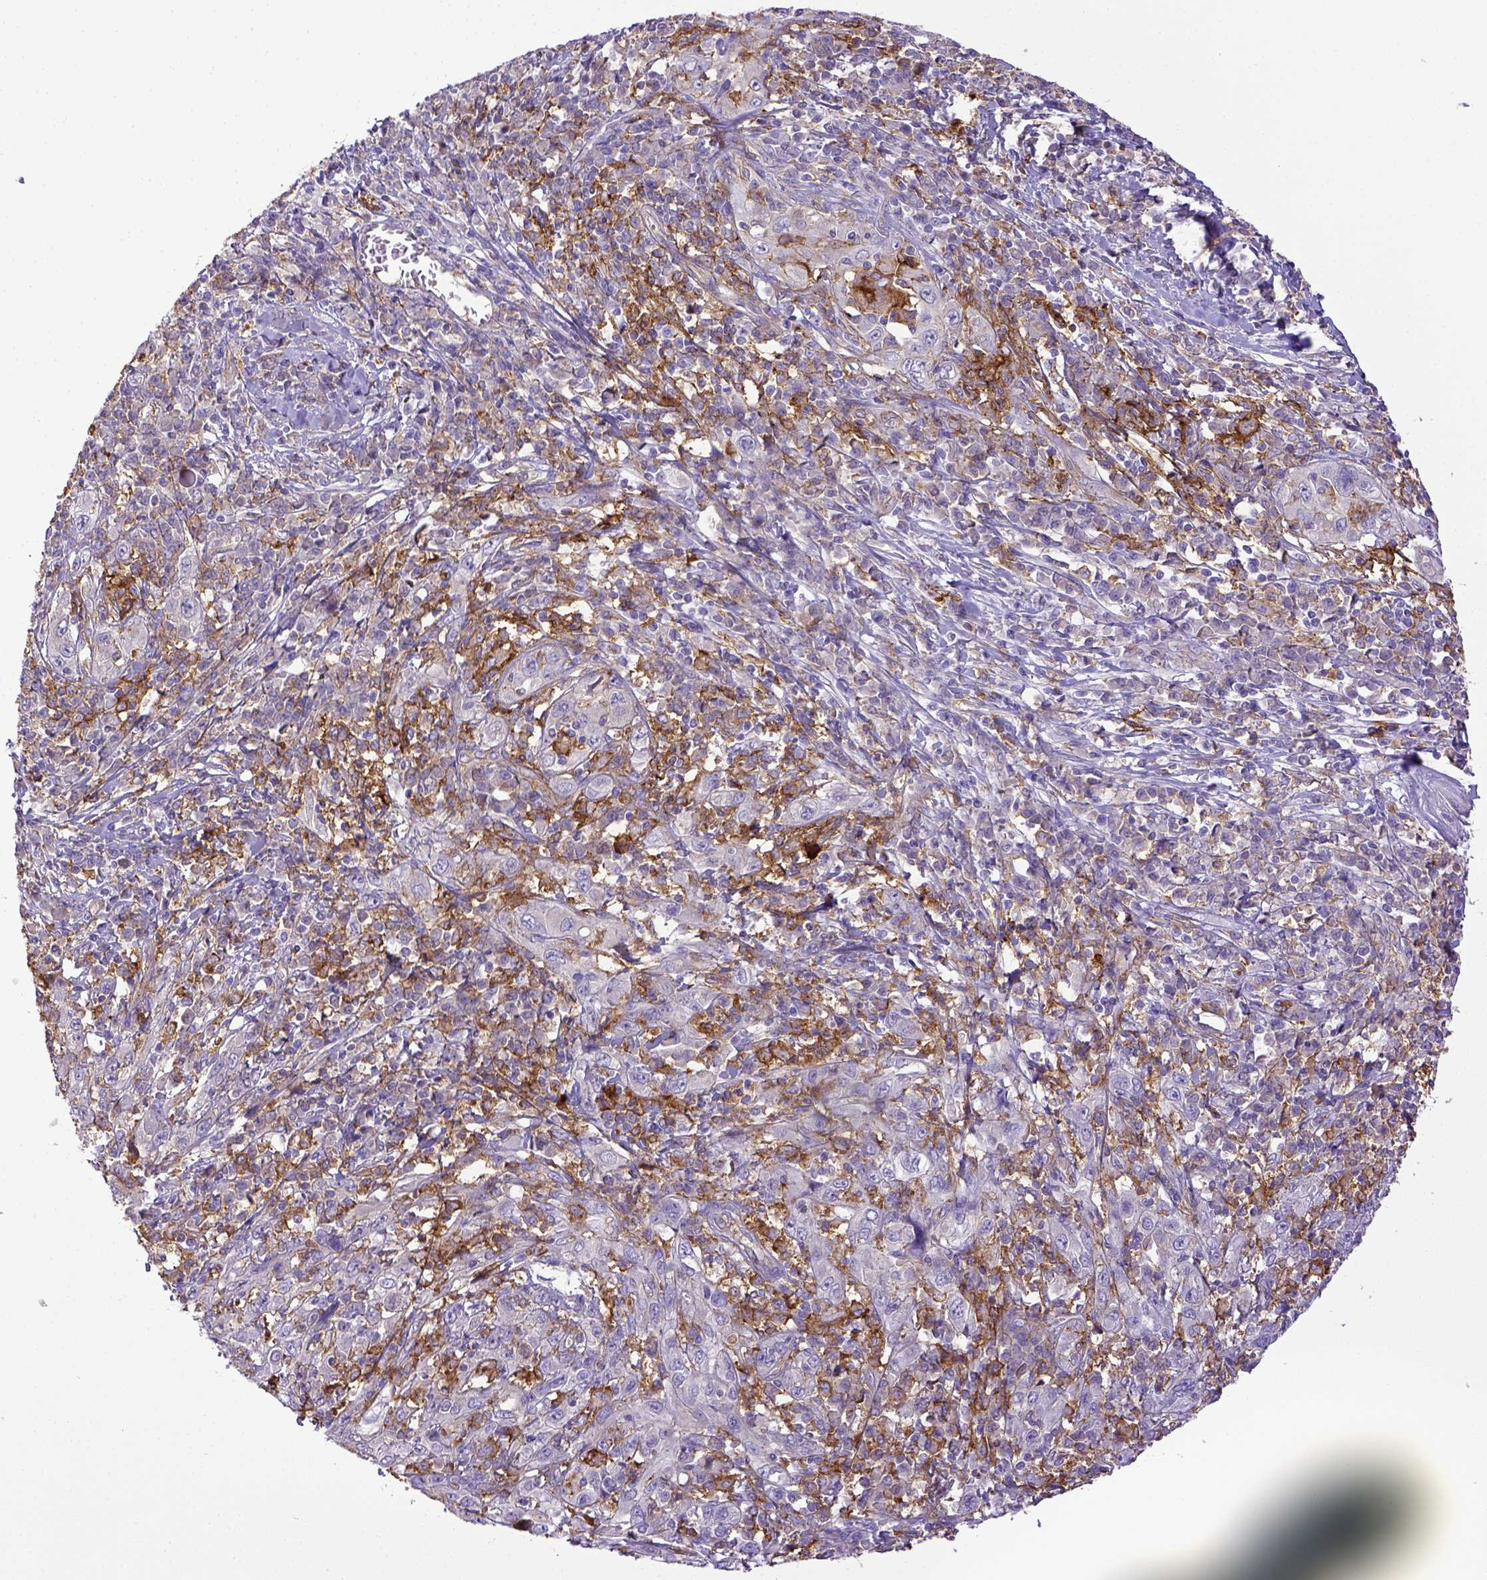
{"staining": {"intensity": "negative", "quantity": "none", "location": "none"}, "tissue": "cervical cancer", "cell_type": "Tumor cells", "image_type": "cancer", "snomed": [{"axis": "morphology", "description": "Squamous cell carcinoma, NOS"}, {"axis": "topography", "description": "Cervix"}], "caption": "The micrograph demonstrates no staining of tumor cells in cervical squamous cell carcinoma. (DAB (3,3'-diaminobenzidine) immunohistochemistry with hematoxylin counter stain).", "gene": "CD40", "patient": {"sex": "female", "age": 46}}